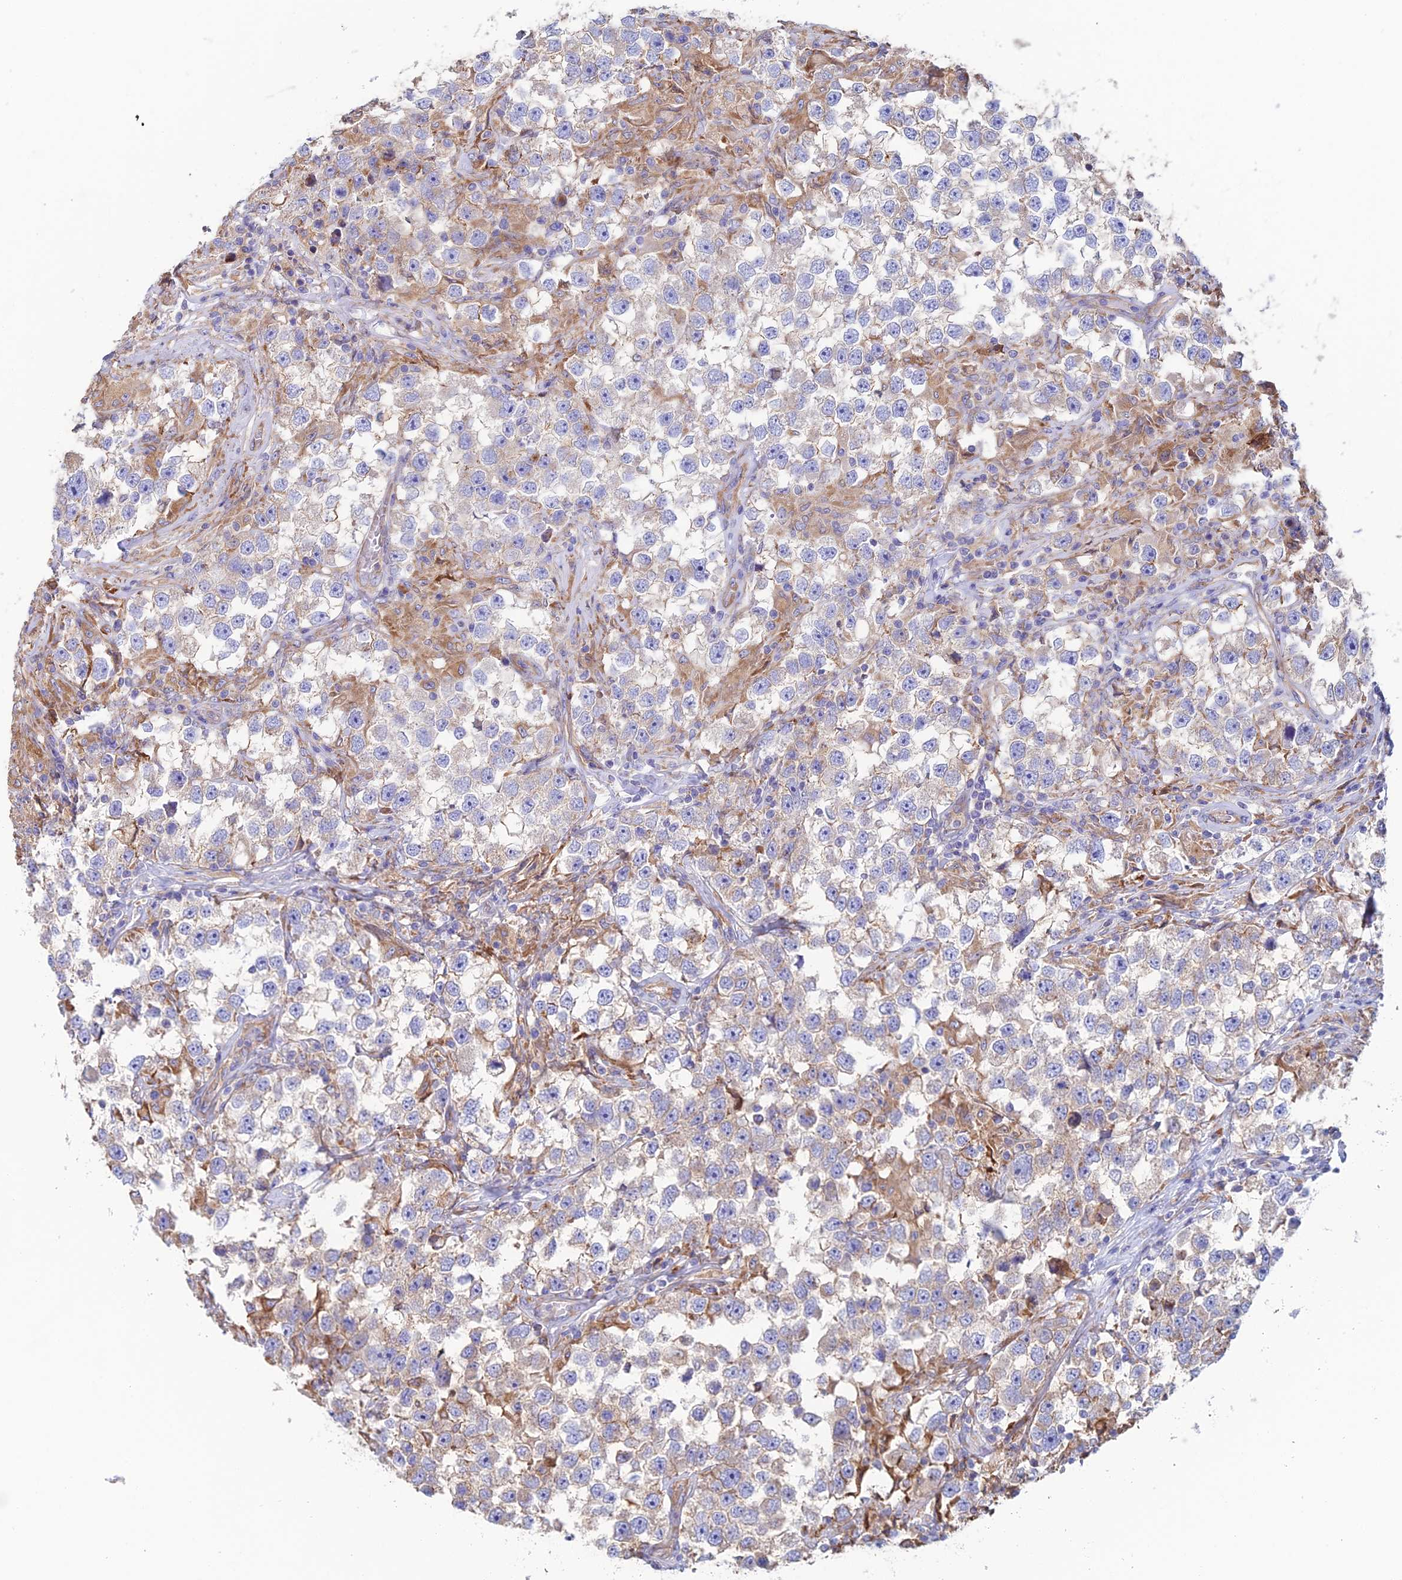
{"staining": {"intensity": "negative", "quantity": "none", "location": "none"}, "tissue": "testis cancer", "cell_type": "Tumor cells", "image_type": "cancer", "snomed": [{"axis": "morphology", "description": "Seminoma, NOS"}, {"axis": "topography", "description": "Testis"}], "caption": "There is no significant positivity in tumor cells of testis cancer (seminoma).", "gene": "CLCN3", "patient": {"sex": "male", "age": 46}}